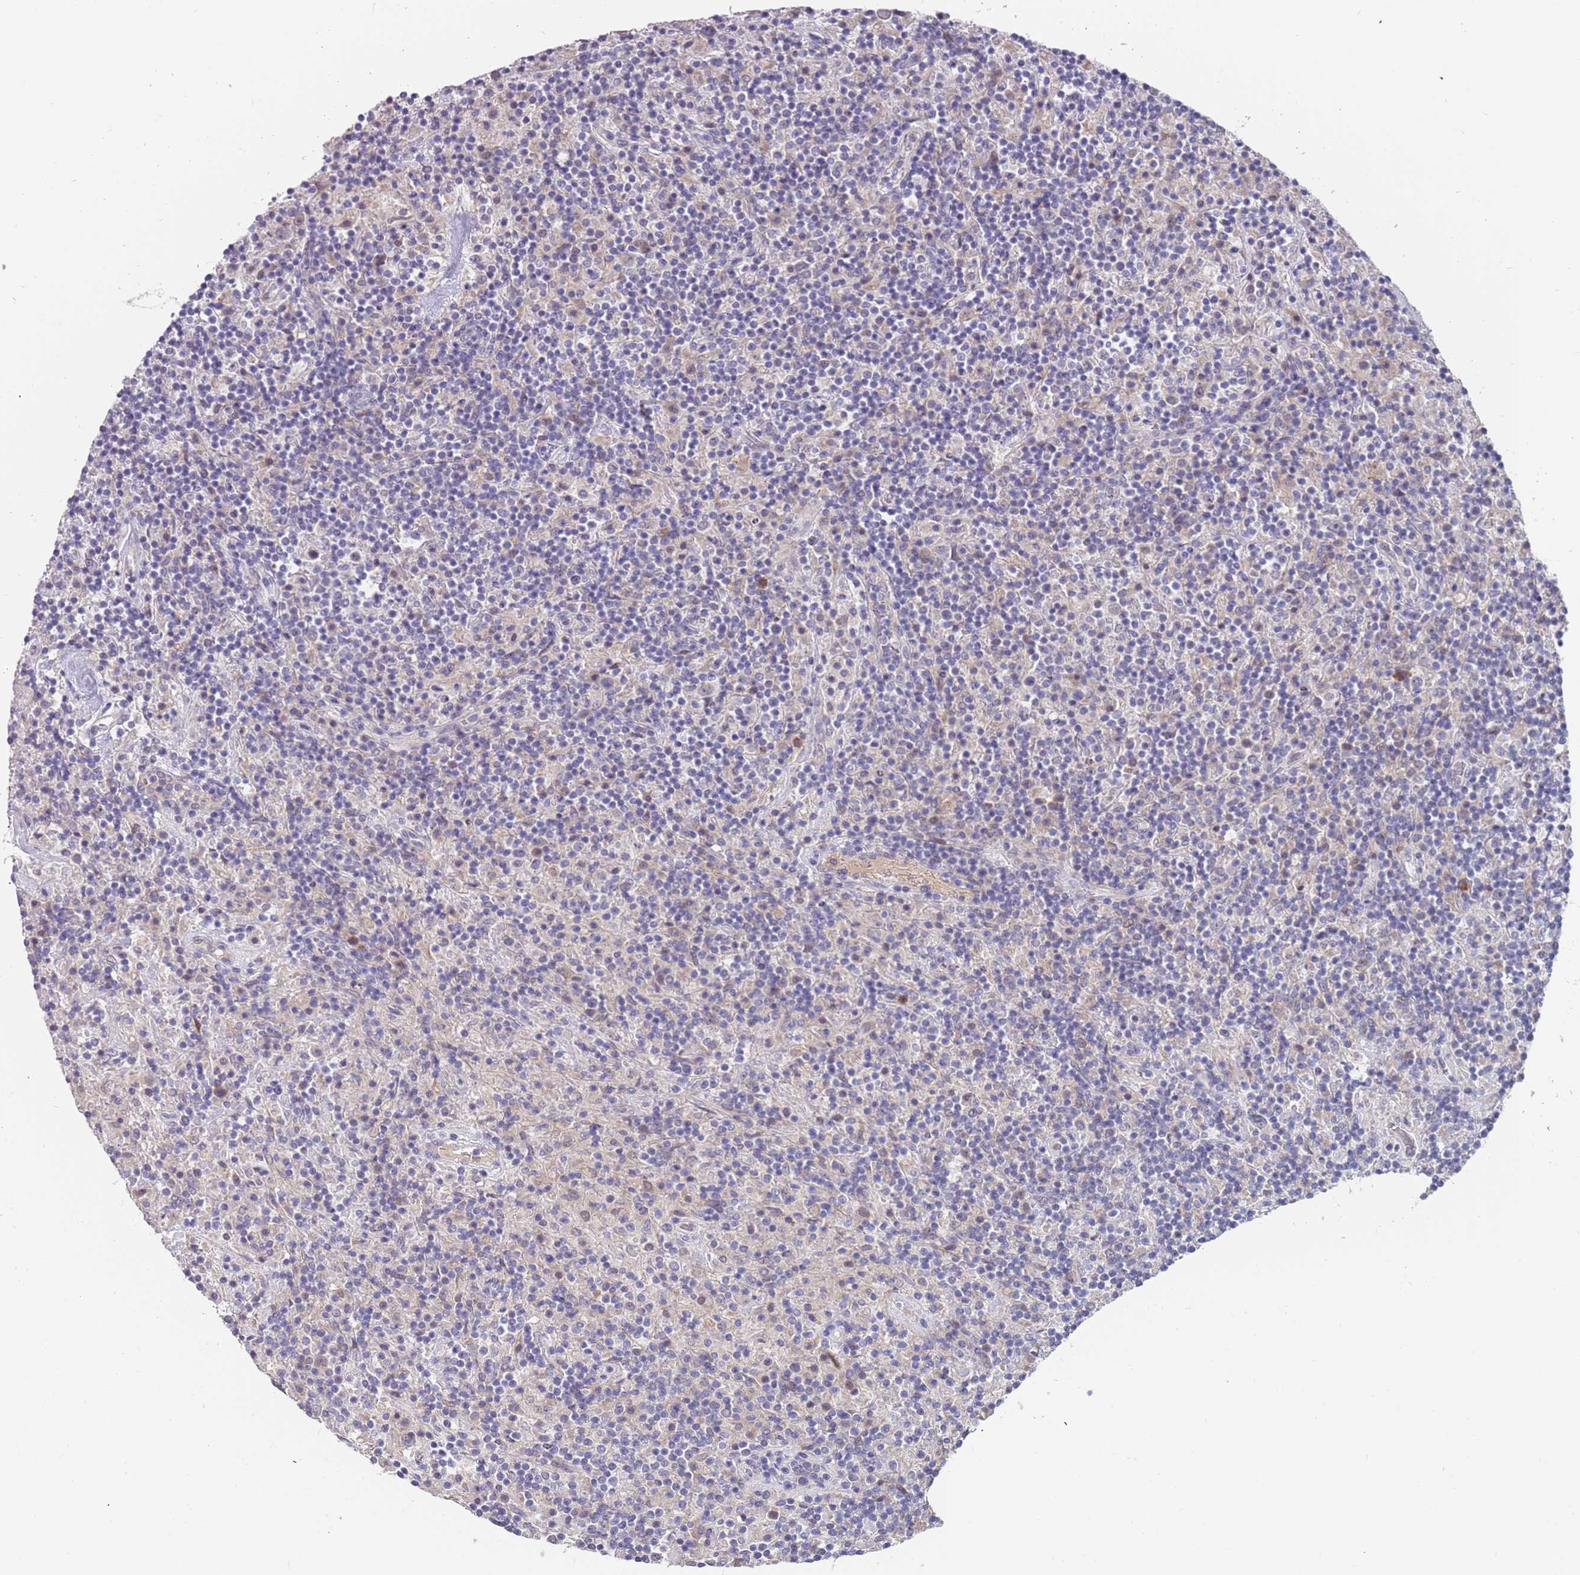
{"staining": {"intensity": "negative", "quantity": "none", "location": "none"}, "tissue": "lymphoma", "cell_type": "Tumor cells", "image_type": "cancer", "snomed": [{"axis": "morphology", "description": "Hodgkin's disease, NOS"}, {"axis": "topography", "description": "Lymph node"}], "caption": "This is a image of immunohistochemistry staining of Hodgkin's disease, which shows no positivity in tumor cells. The staining was performed using DAB to visualize the protein expression in brown, while the nuclei were stained in blue with hematoxylin (Magnification: 20x).", "gene": "ZNF746", "patient": {"sex": "male", "age": 70}}